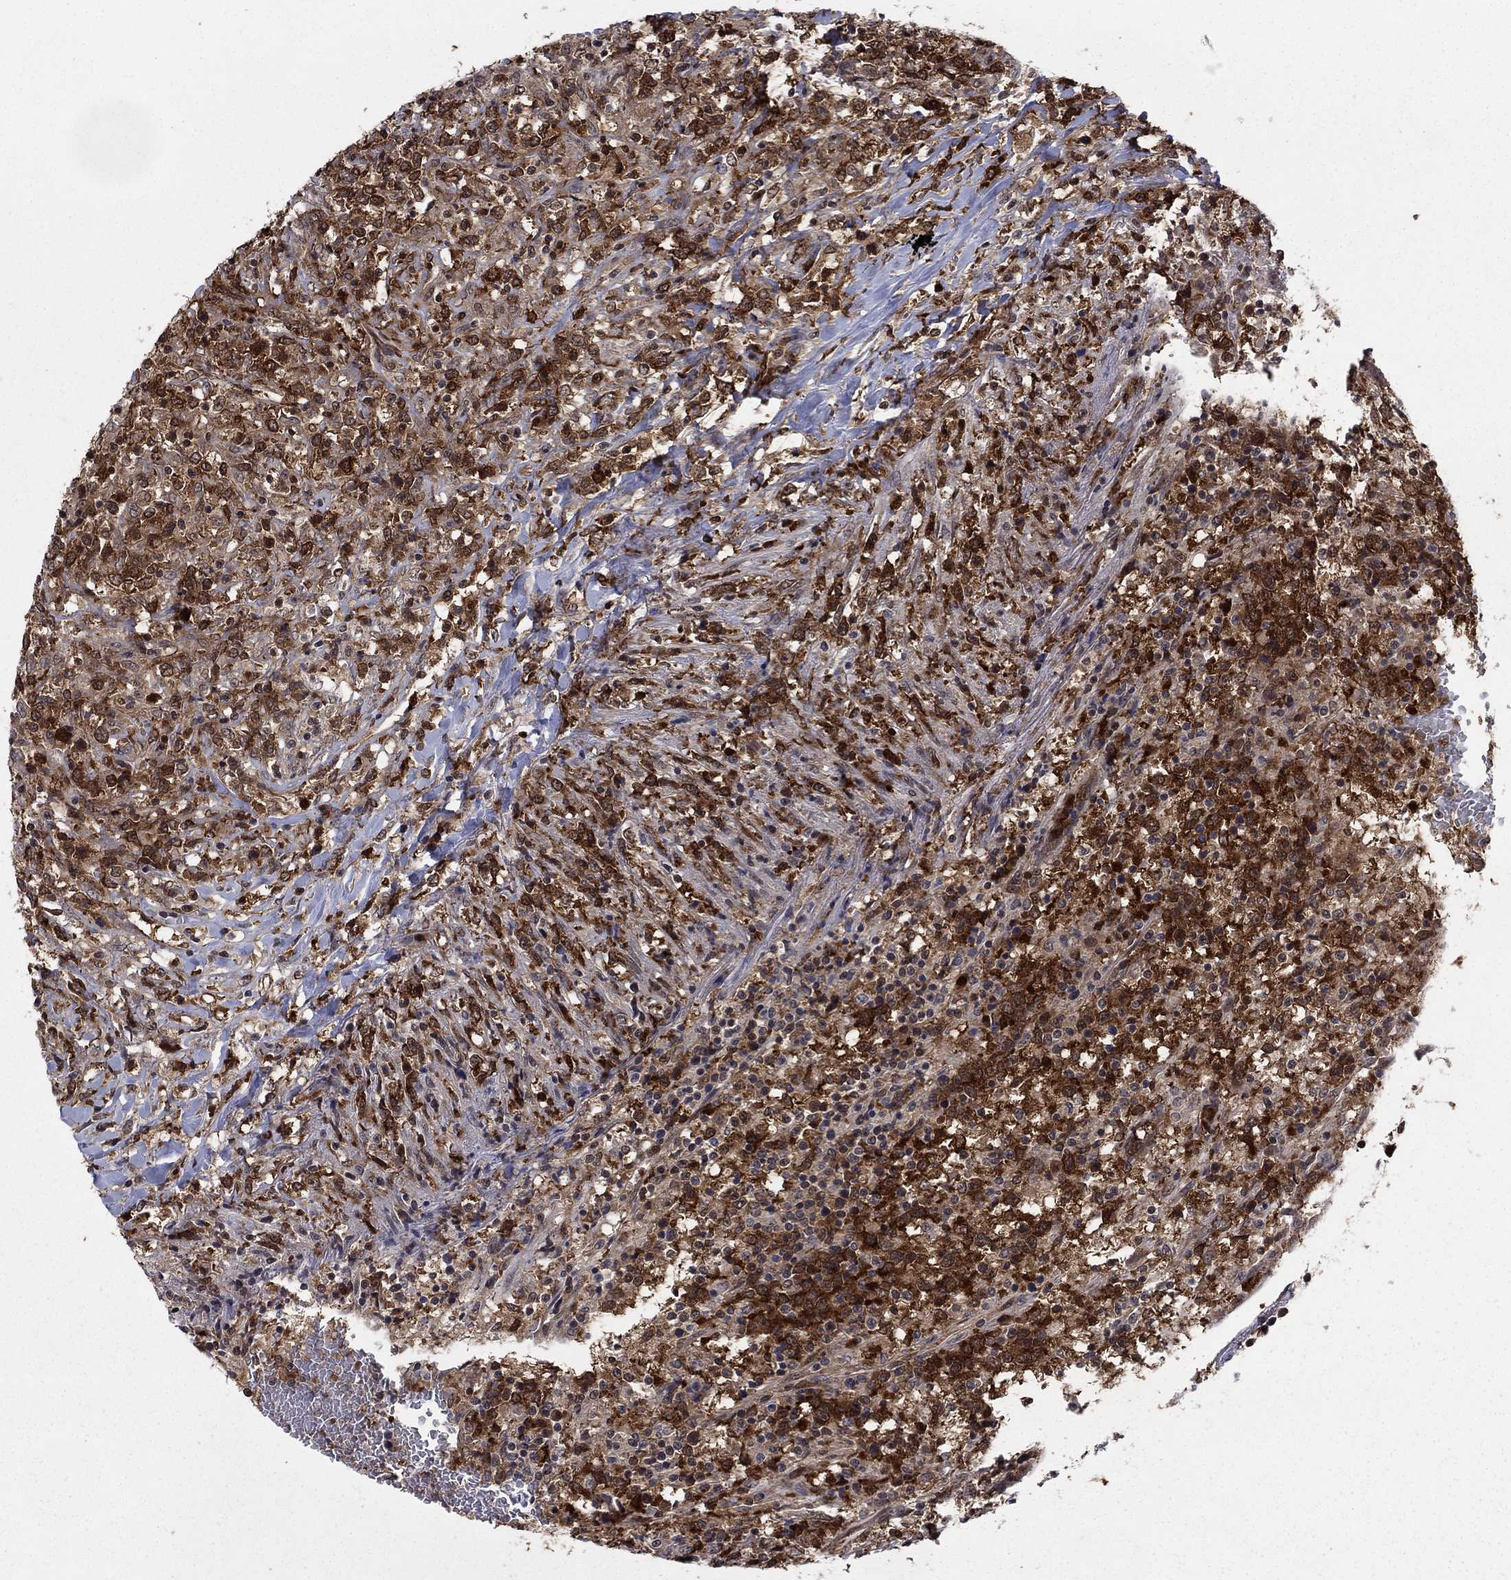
{"staining": {"intensity": "strong", "quantity": ">75%", "location": "cytoplasmic/membranous"}, "tissue": "lymphoma", "cell_type": "Tumor cells", "image_type": "cancer", "snomed": [{"axis": "morphology", "description": "Malignant lymphoma, non-Hodgkin's type, High grade"}, {"axis": "topography", "description": "Lung"}], "caption": "Immunohistochemistry (IHC) image of human malignant lymphoma, non-Hodgkin's type (high-grade) stained for a protein (brown), which shows high levels of strong cytoplasmic/membranous positivity in about >75% of tumor cells.", "gene": "FKBP4", "patient": {"sex": "male", "age": 79}}